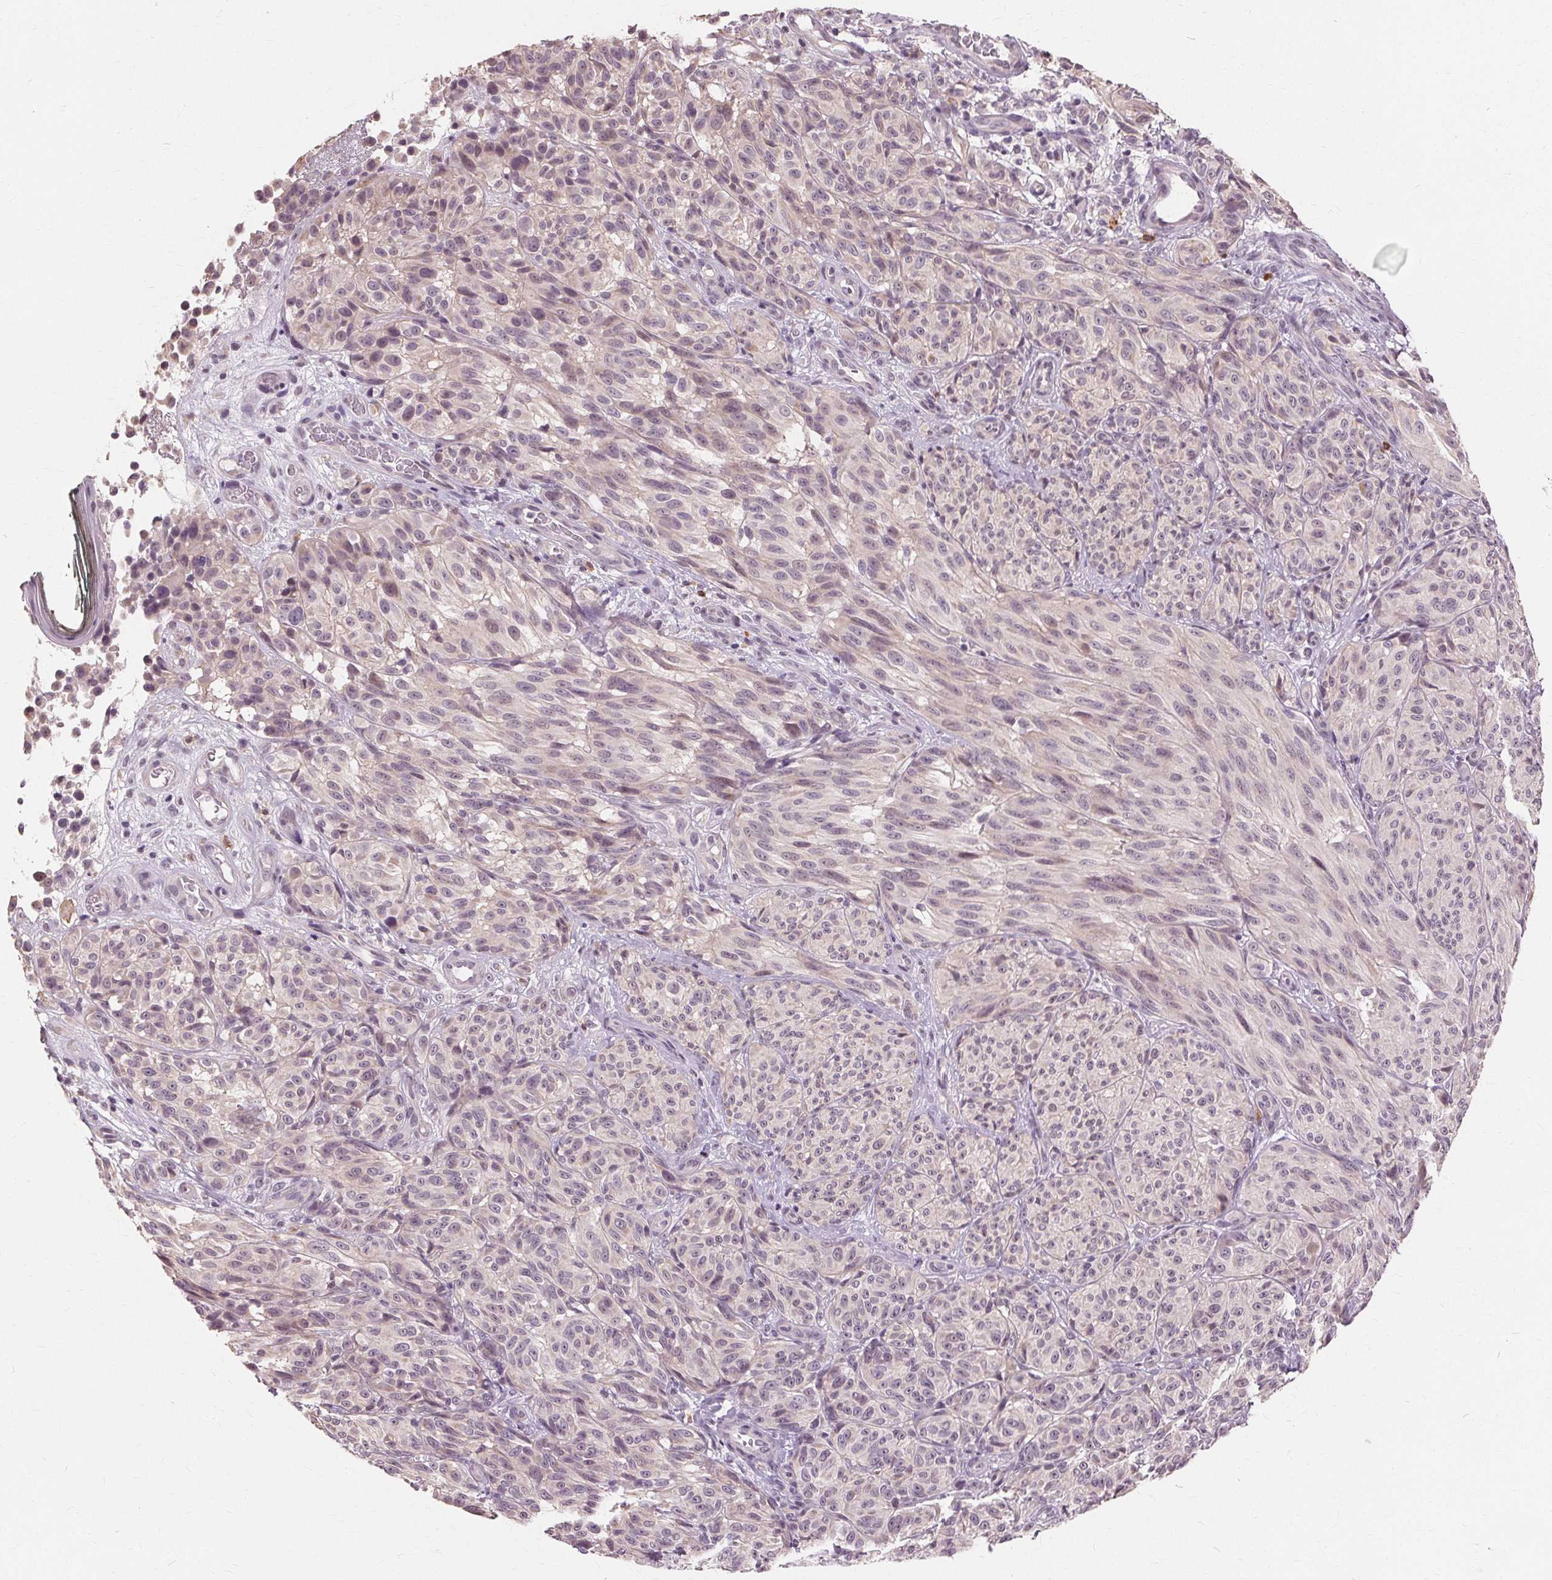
{"staining": {"intensity": "weak", "quantity": "<25%", "location": "nuclear"}, "tissue": "melanoma", "cell_type": "Tumor cells", "image_type": "cancer", "snomed": [{"axis": "morphology", "description": "Malignant melanoma, NOS"}, {"axis": "topography", "description": "Skin"}], "caption": "Melanoma was stained to show a protein in brown. There is no significant expression in tumor cells.", "gene": "SIGLEC6", "patient": {"sex": "female", "age": 85}}